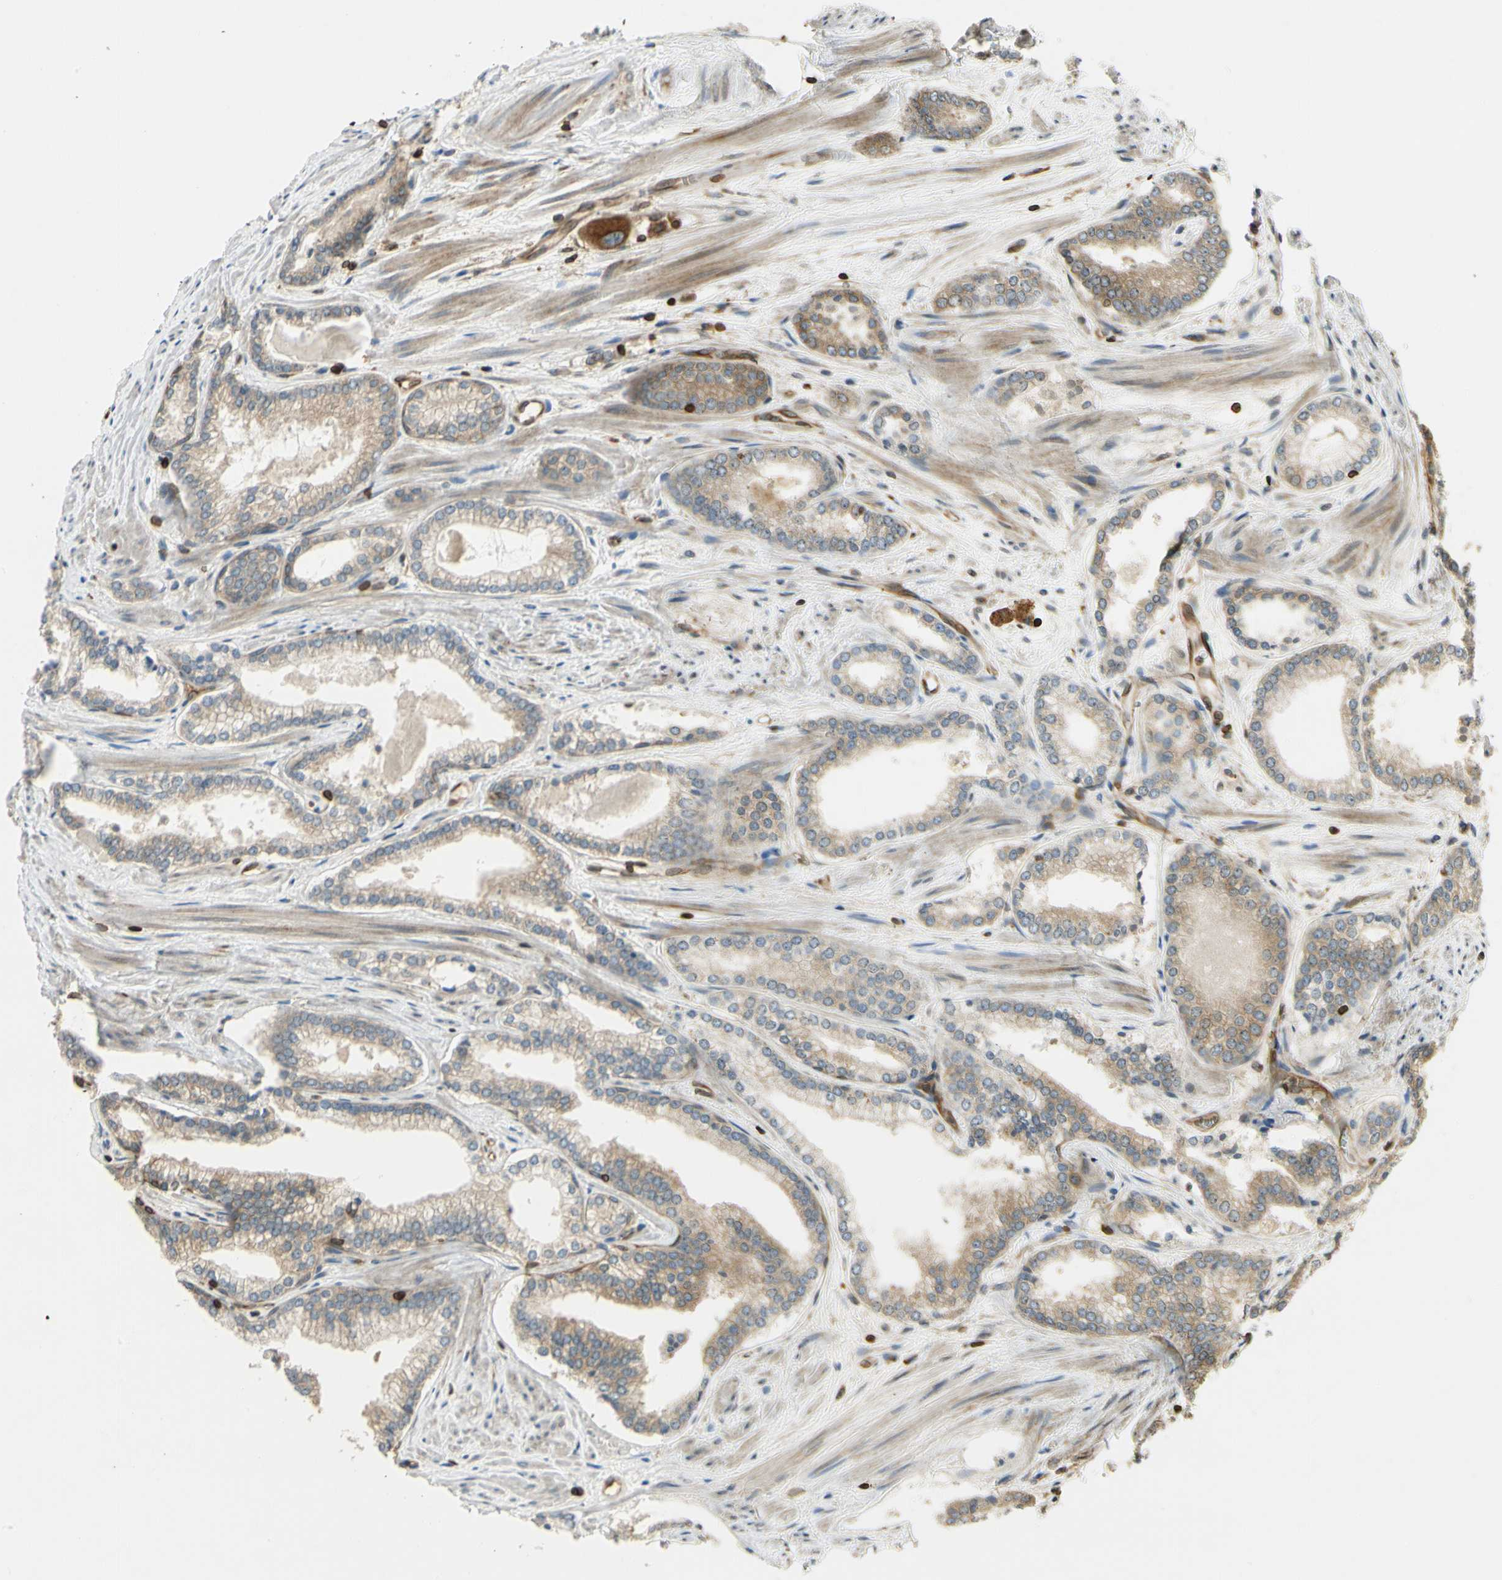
{"staining": {"intensity": "moderate", "quantity": ">75%", "location": "cytoplasmic/membranous"}, "tissue": "prostate cancer", "cell_type": "Tumor cells", "image_type": "cancer", "snomed": [{"axis": "morphology", "description": "Adenocarcinoma, Low grade"}, {"axis": "topography", "description": "Prostate"}], "caption": "The immunohistochemical stain labels moderate cytoplasmic/membranous positivity in tumor cells of prostate cancer tissue.", "gene": "TAPBP", "patient": {"sex": "male", "age": 60}}